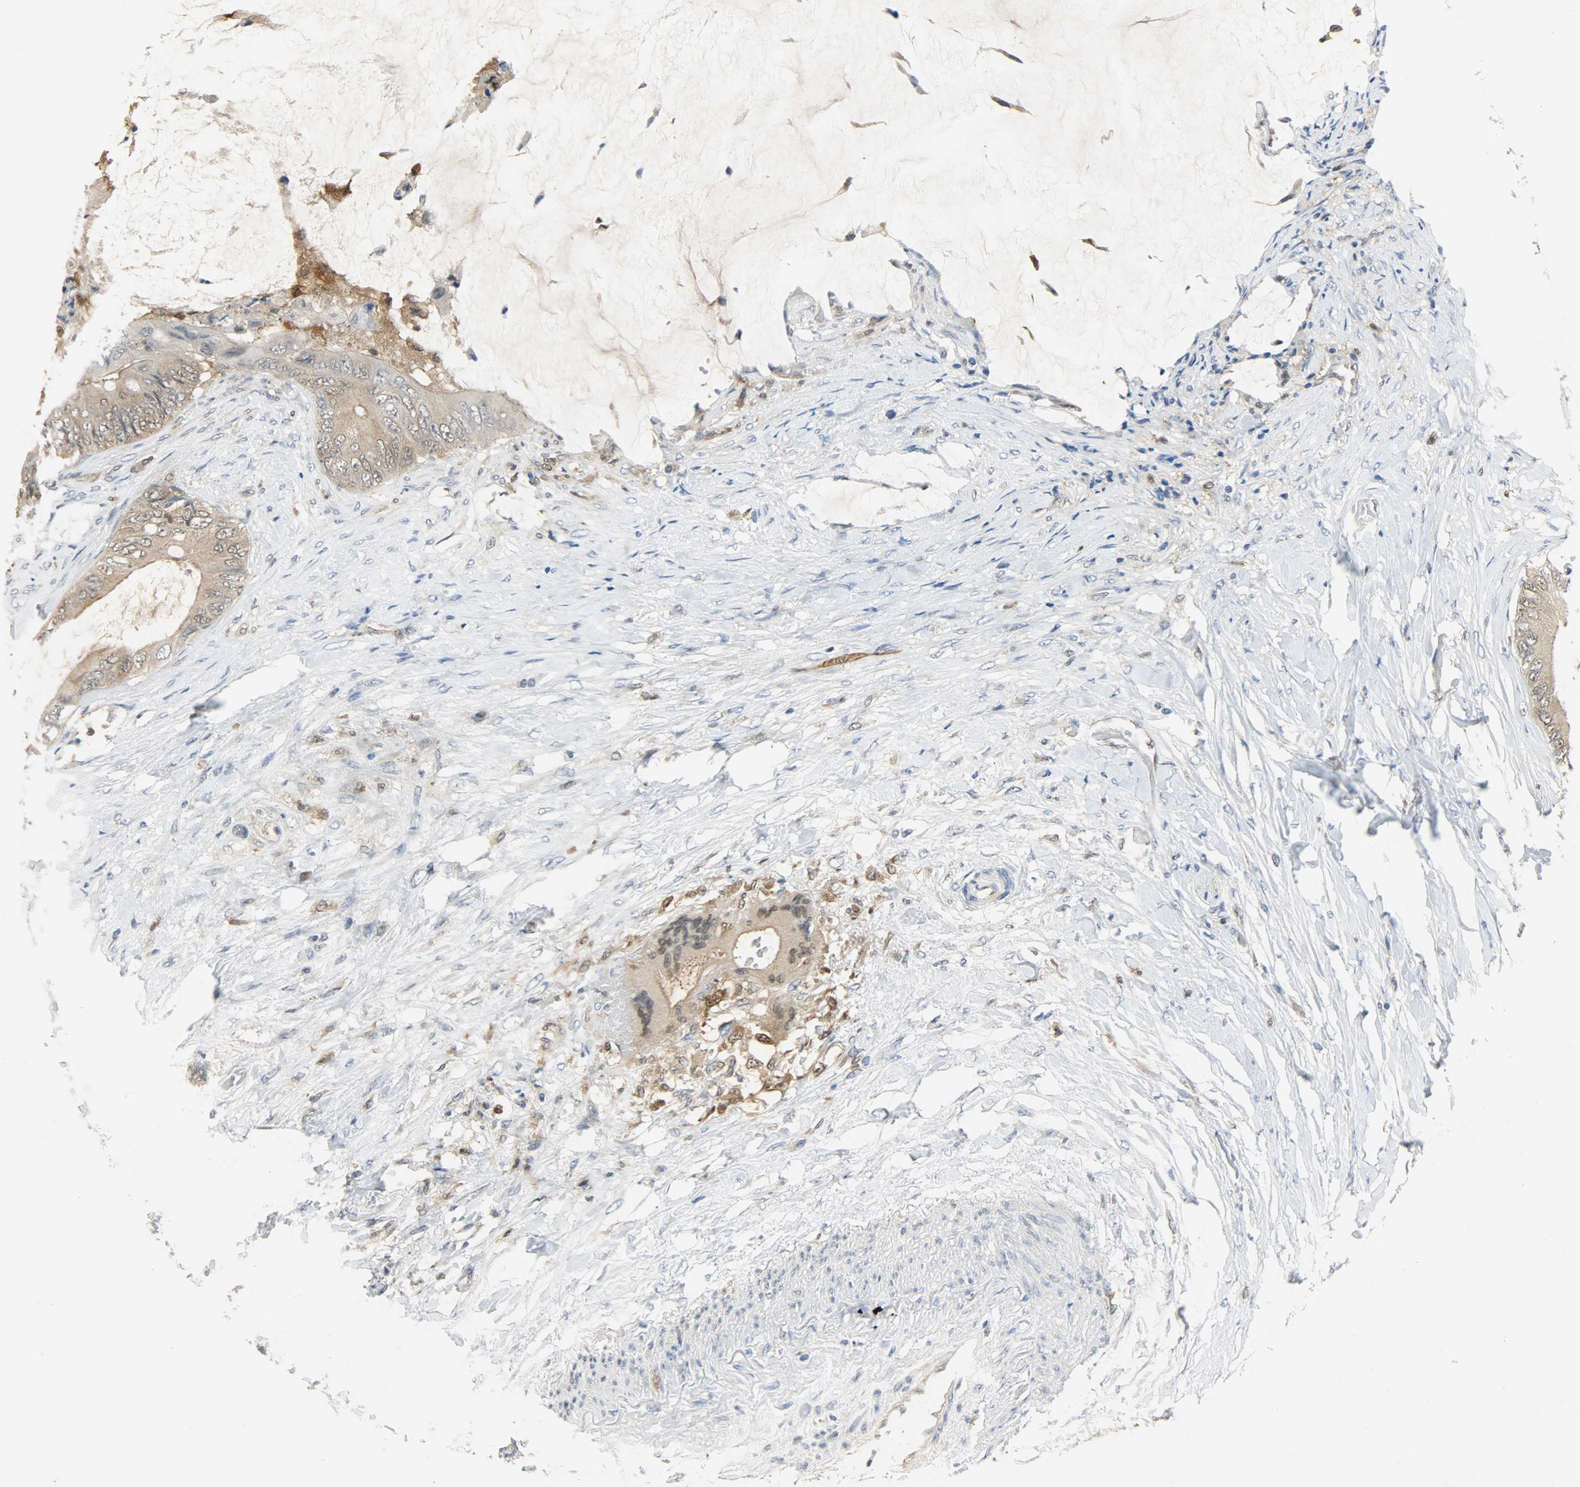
{"staining": {"intensity": "moderate", "quantity": ">75%", "location": "cytoplasmic/membranous,nuclear"}, "tissue": "colorectal cancer", "cell_type": "Tumor cells", "image_type": "cancer", "snomed": [{"axis": "morphology", "description": "Normal tissue, NOS"}, {"axis": "morphology", "description": "Adenocarcinoma, NOS"}, {"axis": "topography", "description": "Rectum"}, {"axis": "topography", "description": "Peripheral nerve tissue"}], "caption": "This photomicrograph displays colorectal cancer (adenocarcinoma) stained with immunohistochemistry to label a protein in brown. The cytoplasmic/membranous and nuclear of tumor cells show moderate positivity for the protein. Nuclei are counter-stained blue.", "gene": "EIF4EBP1", "patient": {"sex": "female", "age": 77}}